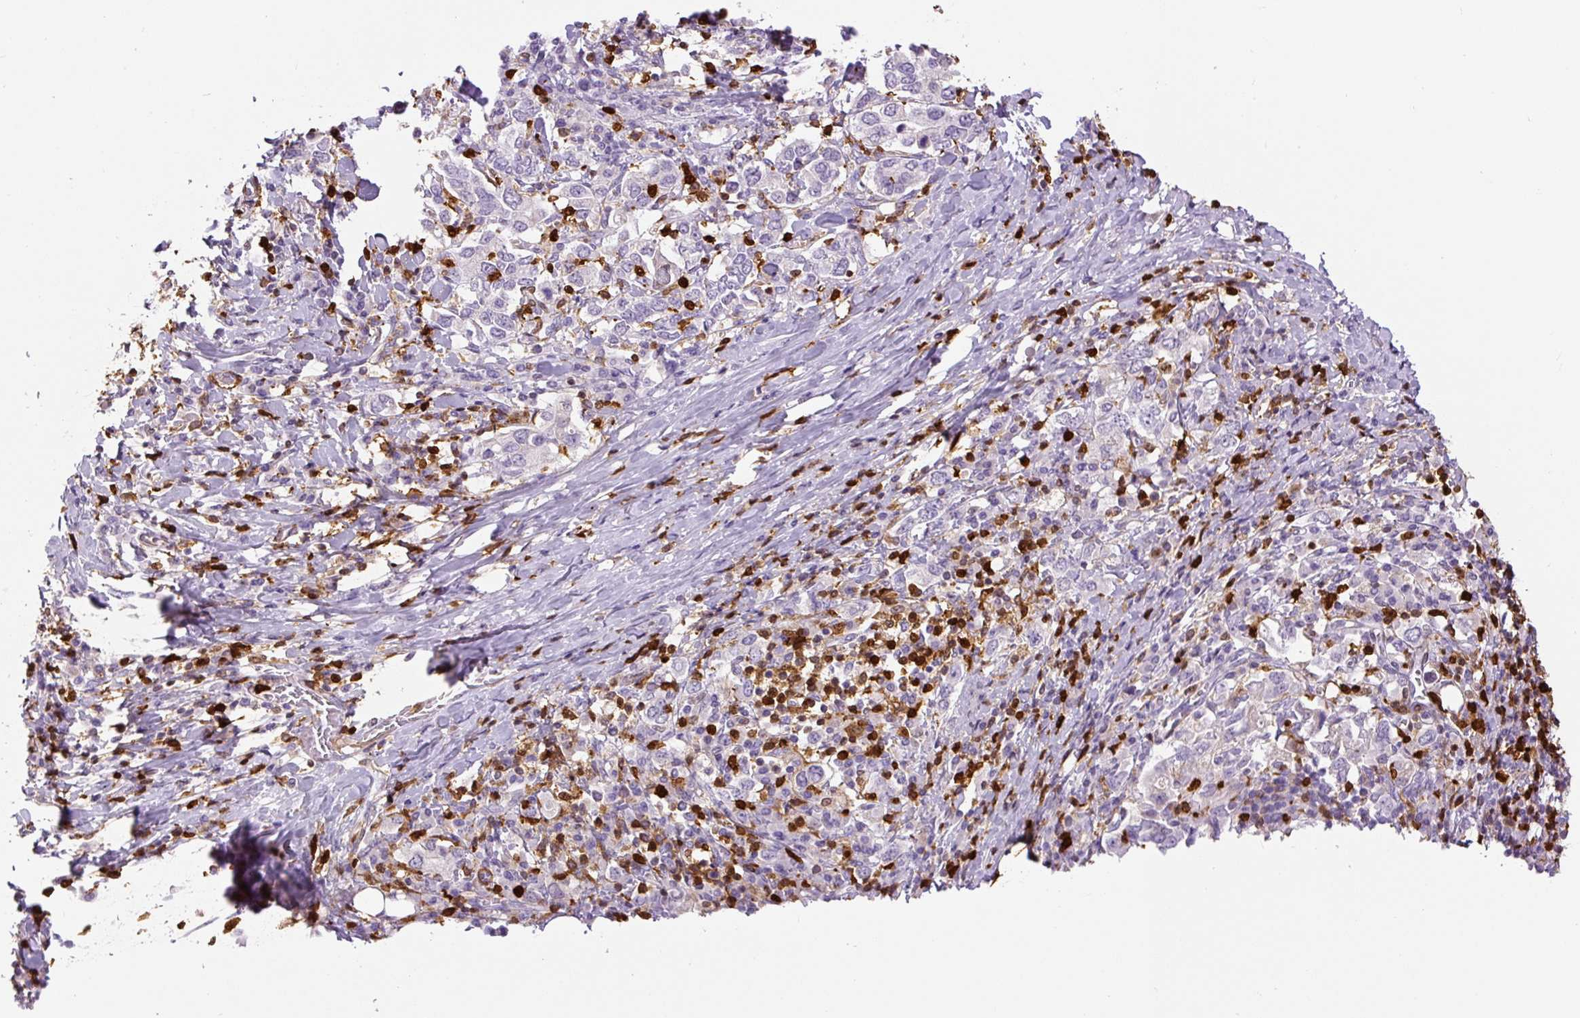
{"staining": {"intensity": "negative", "quantity": "none", "location": "none"}, "tissue": "stomach cancer", "cell_type": "Tumor cells", "image_type": "cancer", "snomed": [{"axis": "morphology", "description": "Adenocarcinoma, NOS"}, {"axis": "topography", "description": "Stomach, upper"}, {"axis": "topography", "description": "Stomach"}], "caption": "Immunohistochemistry (IHC) micrograph of human adenocarcinoma (stomach) stained for a protein (brown), which exhibits no staining in tumor cells.", "gene": "S100A4", "patient": {"sex": "male", "age": 62}}